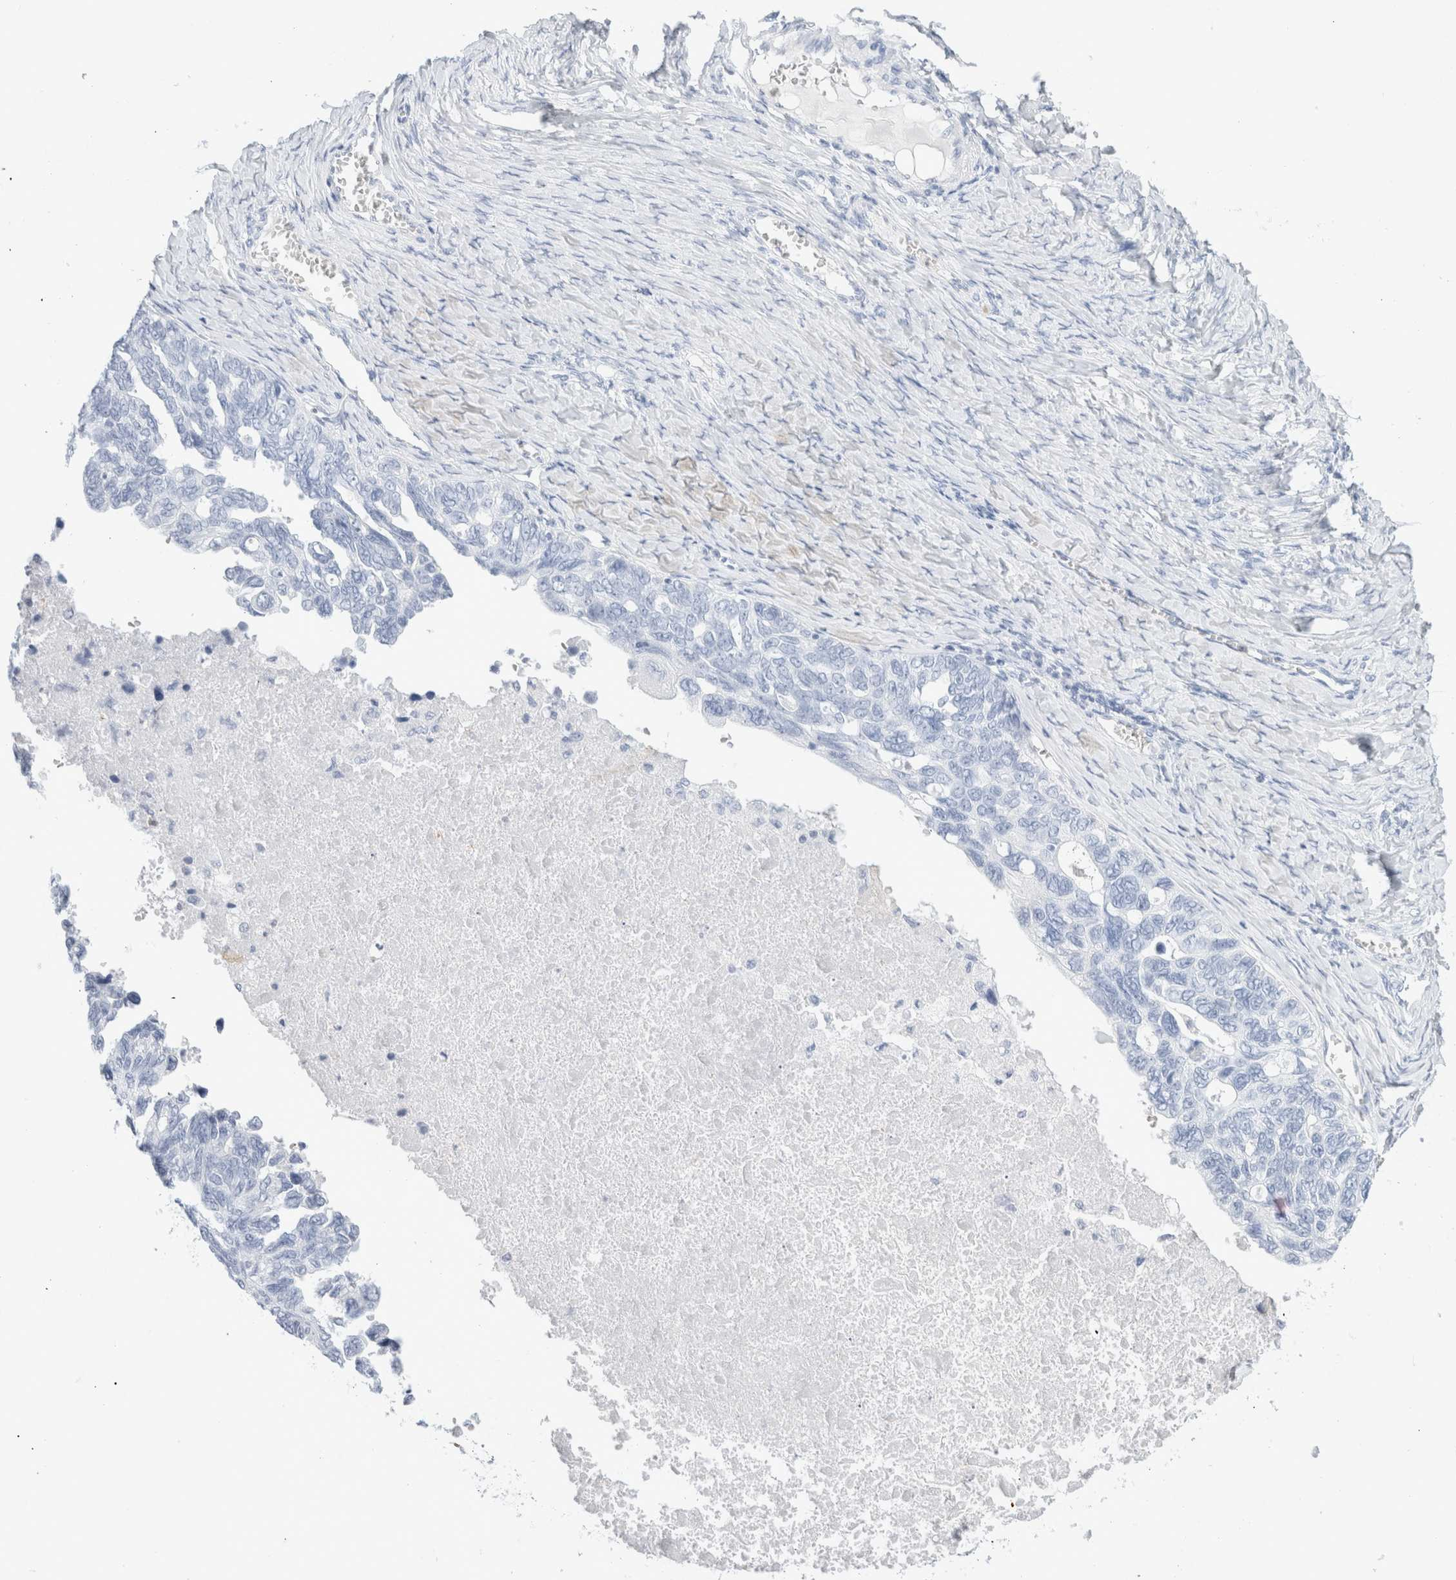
{"staining": {"intensity": "negative", "quantity": "none", "location": "none"}, "tissue": "ovarian cancer", "cell_type": "Tumor cells", "image_type": "cancer", "snomed": [{"axis": "morphology", "description": "Cystadenocarcinoma, serous, NOS"}, {"axis": "topography", "description": "Ovary"}], "caption": "Immunohistochemistry (IHC) photomicrograph of neoplastic tissue: ovarian serous cystadenocarcinoma stained with DAB (3,3'-diaminobenzidine) demonstrates no significant protein expression in tumor cells. The staining was performed using DAB (3,3'-diaminobenzidine) to visualize the protein expression in brown, while the nuclei were stained in blue with hematoxylin (Magnification: 20x).", "gene": "ARG1", "patient": {"sex": "female", "age": 79}}